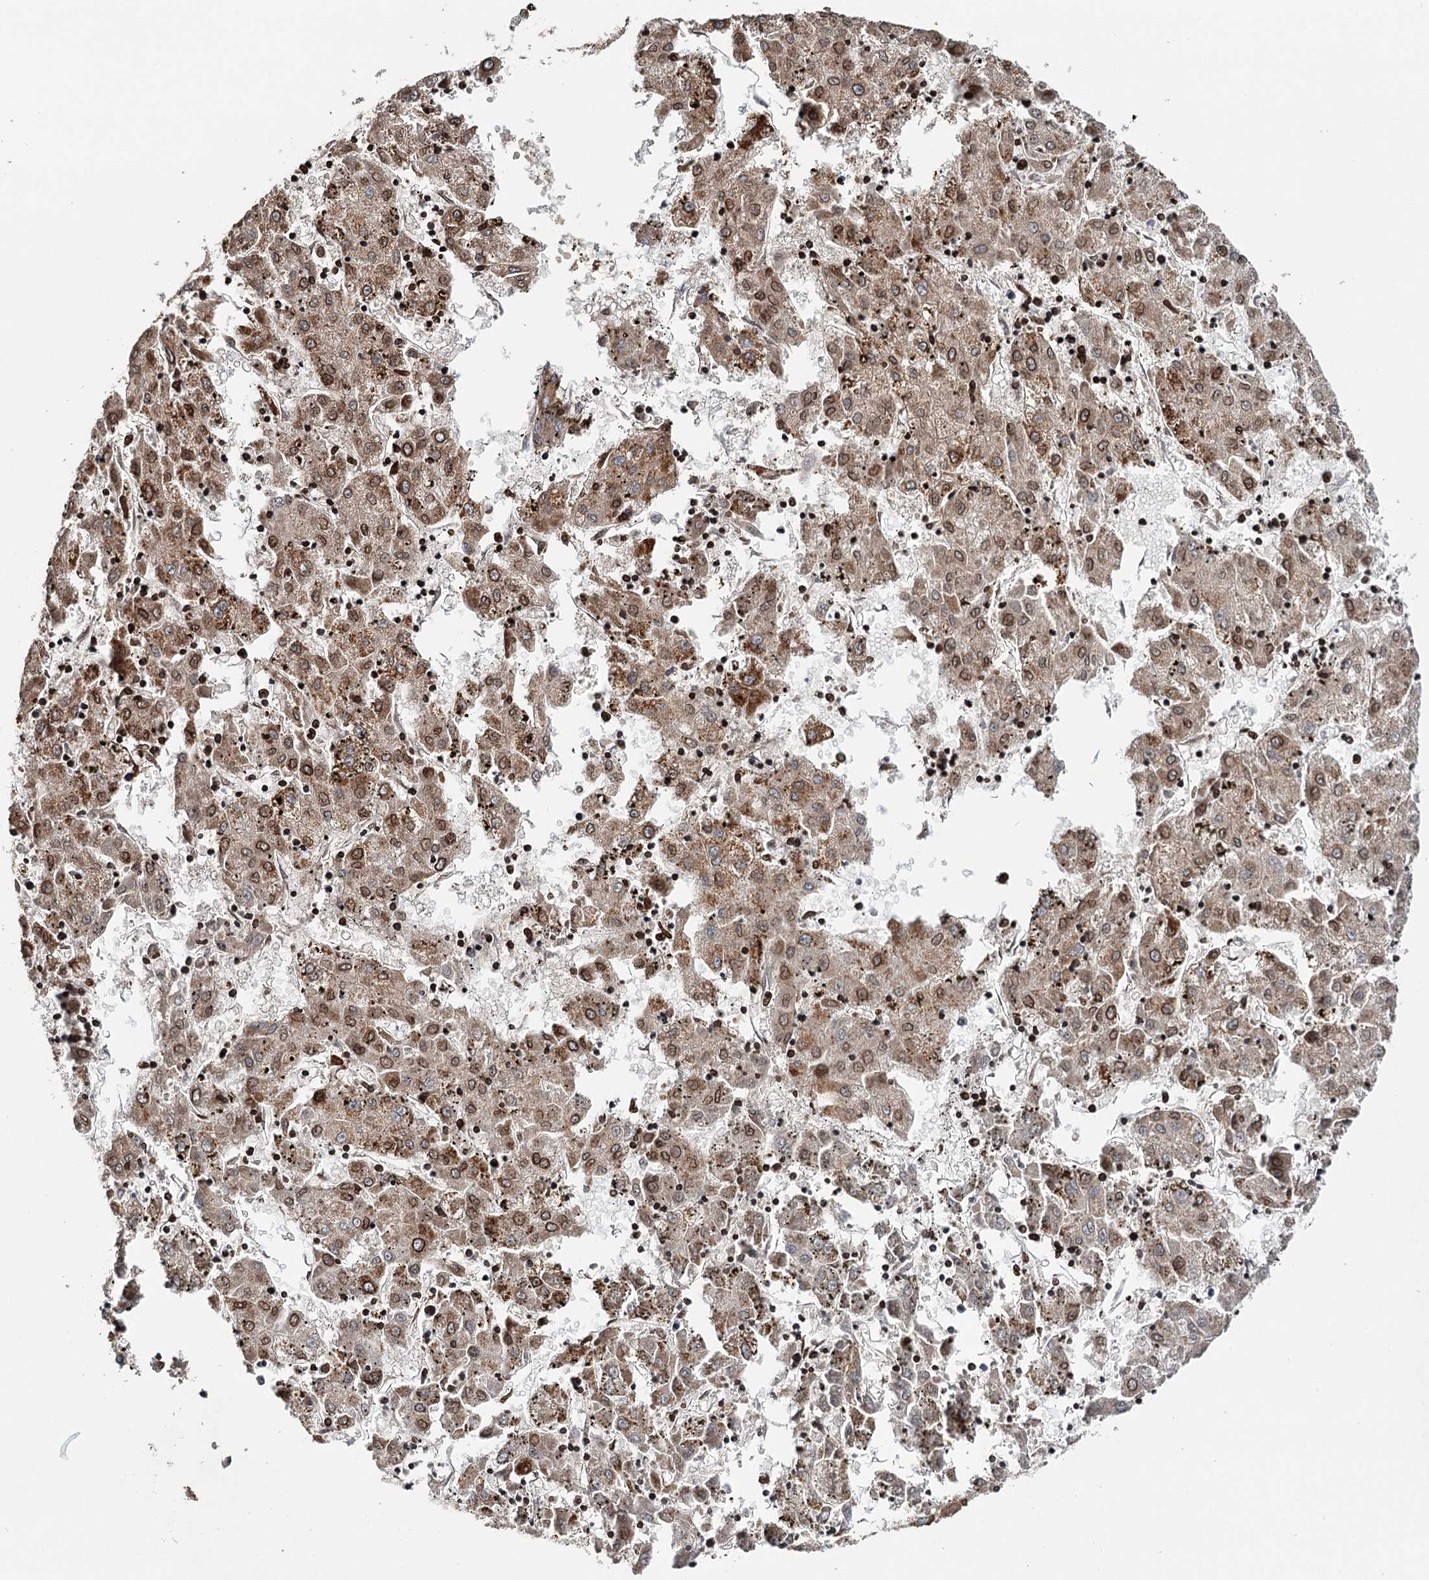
{"staining": {"intensity": "moderate", "quantity": ">75%", "location": "cytoplasmic/membranous,nuclear"}, "tissue": "liver cancer", "cell_type": "Tumor cells", "image_type": "cancer", "snomed": [{"axis": "morphology", "description": "Carcinoma, Hepatocellular, NOS"}, {"axis": "topography", "description": "Liver"}], "caption": "Immunohistochemistry image of neoplastic tissue: liver hepatocellular carcinoma stained using immunohistochemistry demonstrates medium levels of moderate protein expression localized specifically in the cytoplasmic/membranous and nuclear of tumor cells, appearing as a cytoplasmic/membranous and nuclear brown color.", "gene": "CFAP46", "patient": {"sex": "male", "age": 72}}